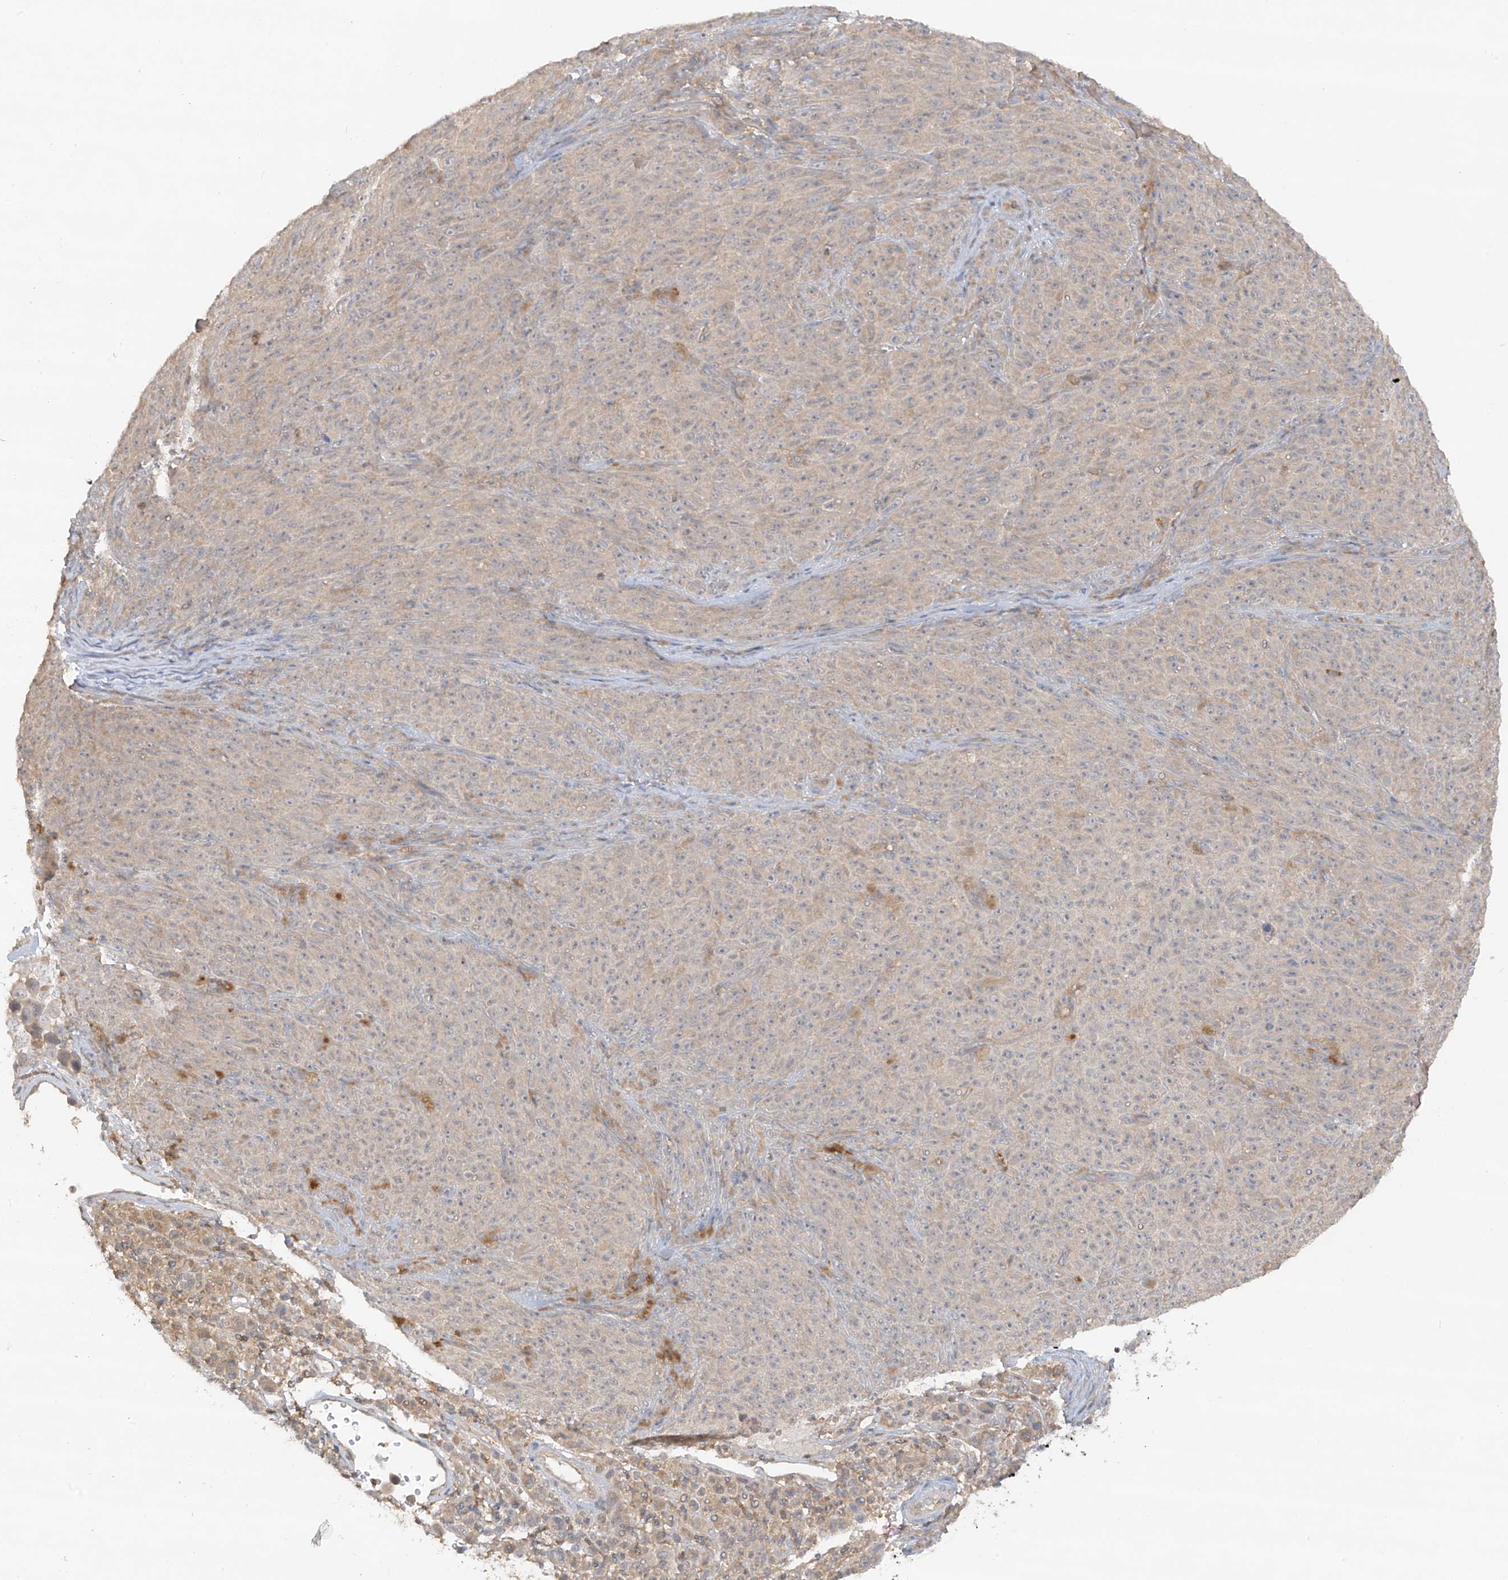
{"staining": {"intensity": "negative", "quantity": "none", "location": "none"}, "tissue": "melanoma", "cell_type": "Tumor cells", "image_type": "cancer", "snomed": [{"axis": "morphology", "description": "Malignant melanoma, NOS"}, {"axis": "topography", "description": "Skin"}], "caption": "Melanoma was stained to show a protein in brown. There is no significant staining in tumor cells.", "gene": "ANGEL2", "patient": {"sex": "female", "age": 82}}